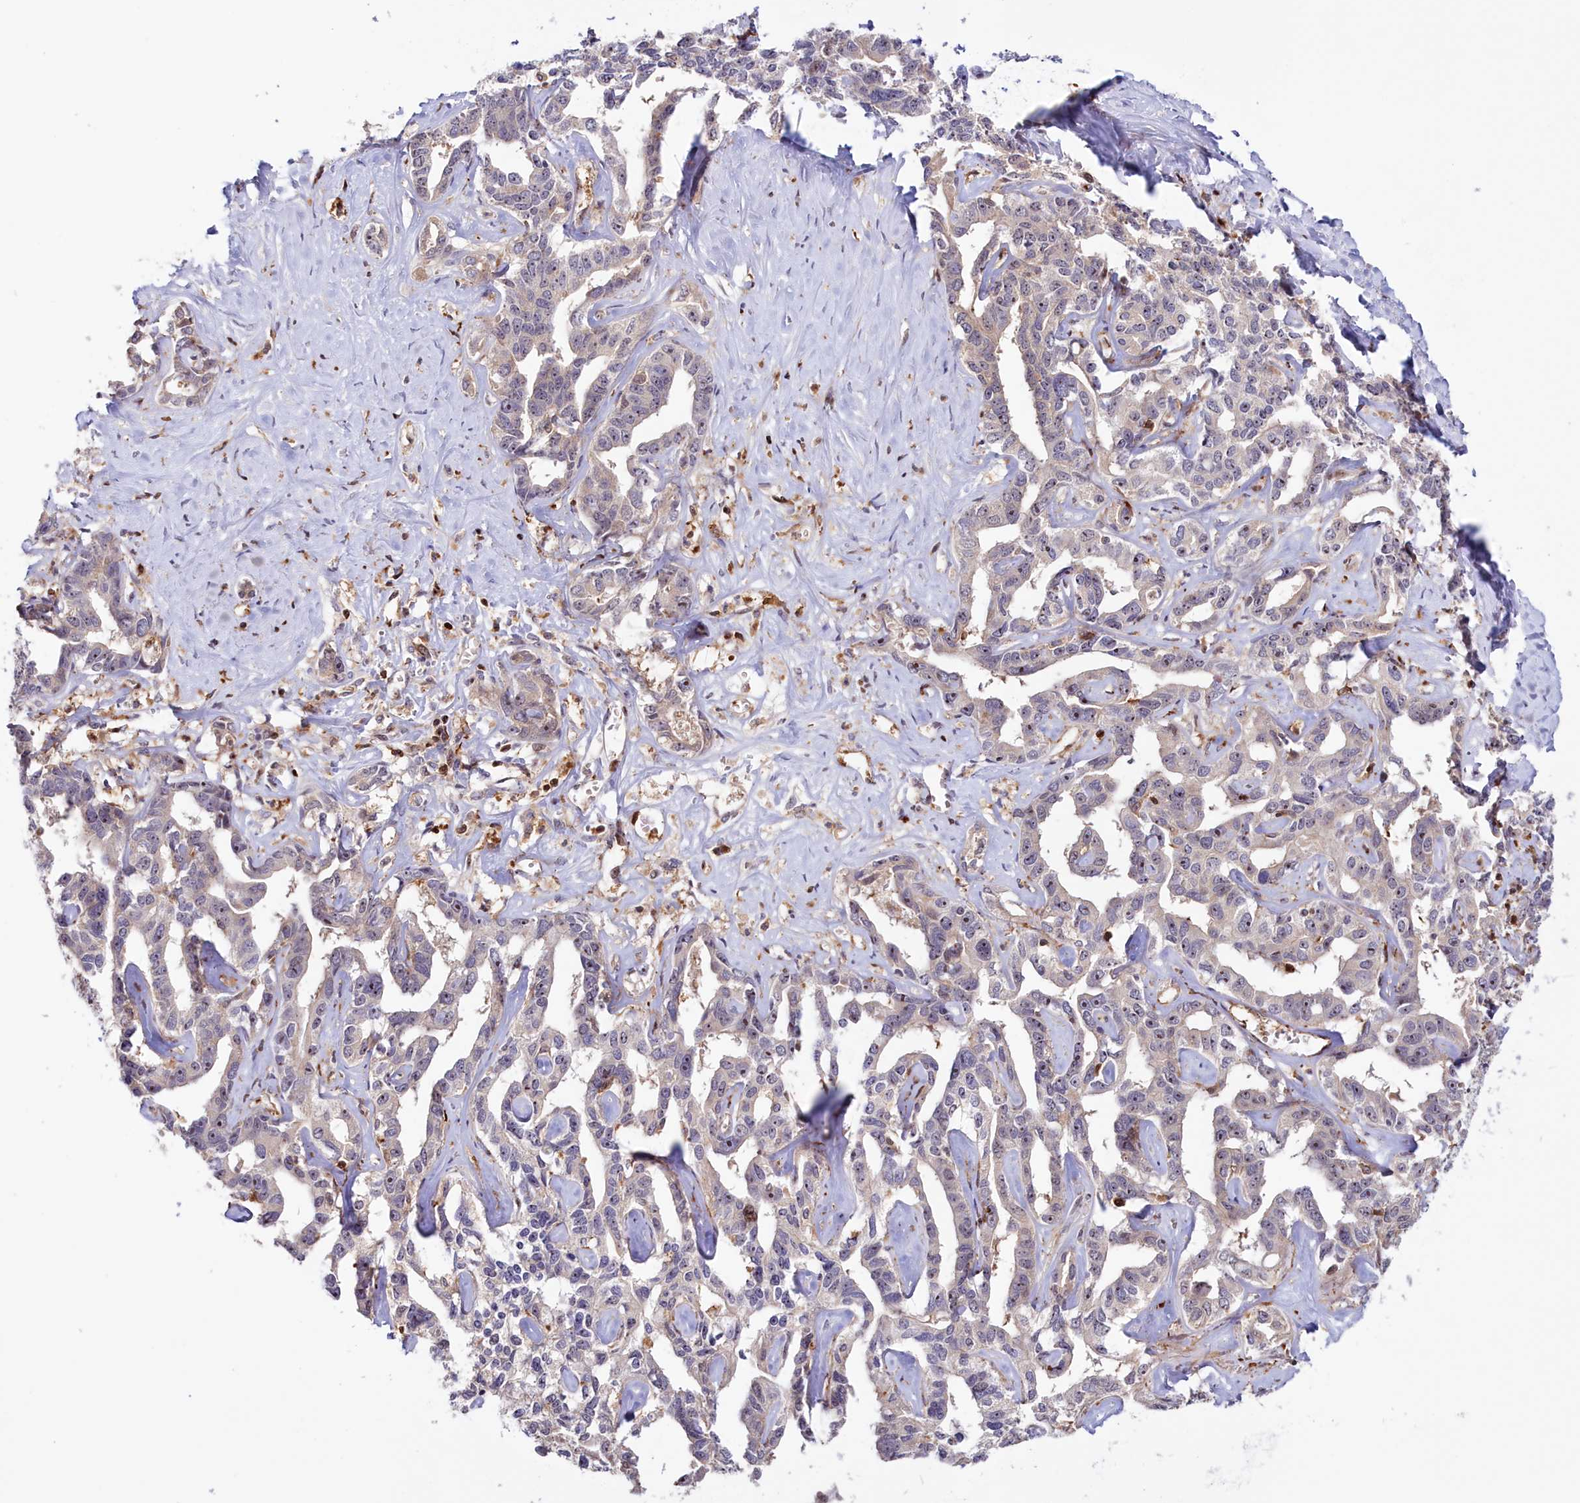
{"staining": {"intensity": "negative", "quantity": "none", "location": "none"}, "tissue": "liver cancer", "cell_type": "Tumor cells", "image_type": "cancer", "snomed": [{"axis": "morphology", "description": "Cholangiocarcinoma"}, {"axis": "topography", "description": "Liver"}], "caption": "A high-resolution photomicrograph shows immunohistochemistry (IHC) staining of liver cancer, which displays no significant staining in tumor cells.", "gene": "NEURL4", "patient": {"sex": "male", "age": 59}}